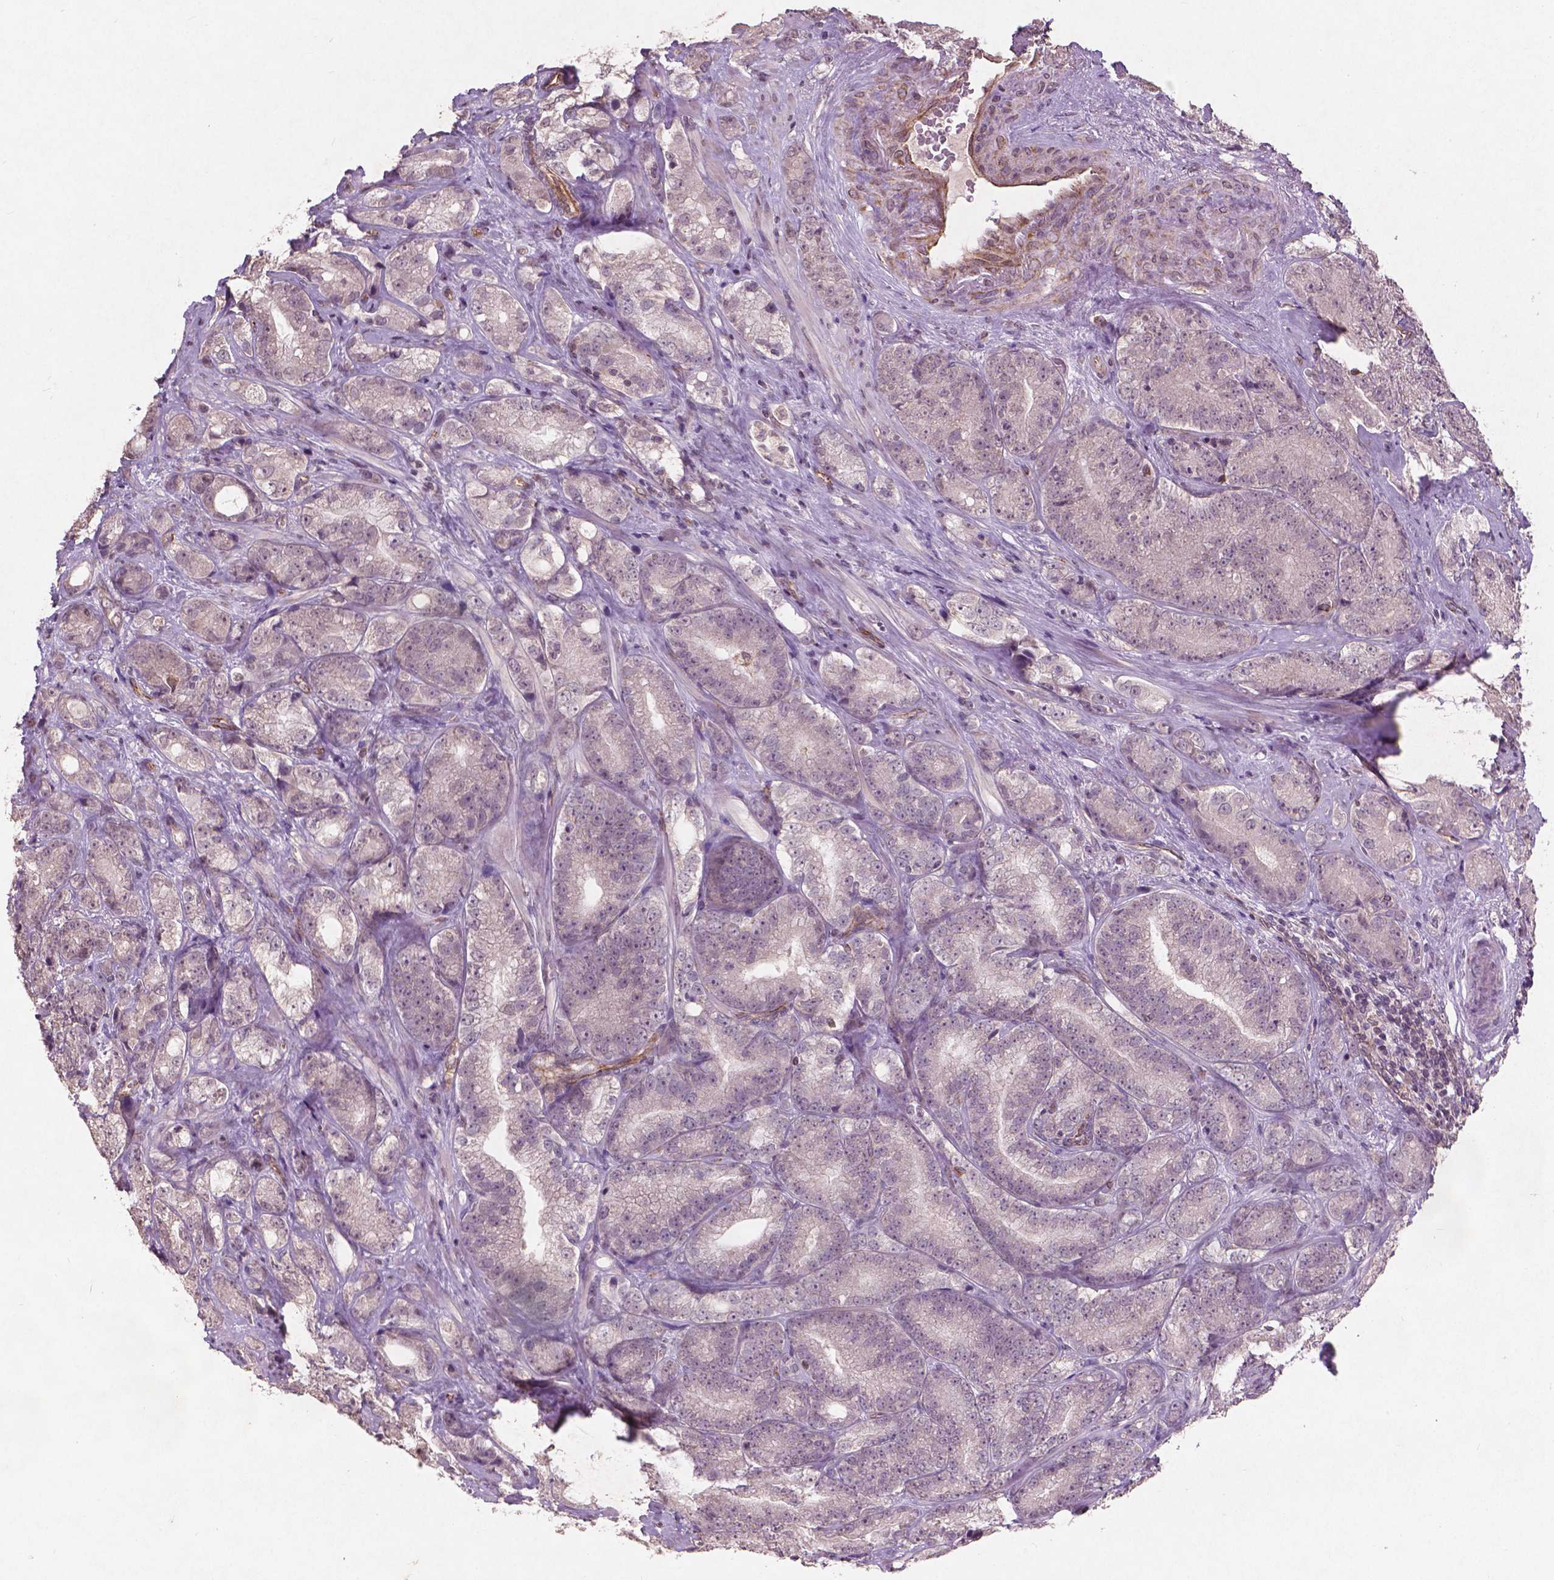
{"staining": {"intensity": "negative", "quantity": "none", "location": "none"}, "tissue": "prostate cancer", "cell_type": "Tumor cells", "image_type": "cancer", "snomed": [{"axis": "morphology", "description": "Adenocarcinoma, NOS"}, {"axis": "topography", "description": "Prostate"}], "caption": "The histopathology image reveals no staining of tumor cells in prostate cancer. (DAB immunohistochemistry visualized using brightfield microscopy, high magnification).", "gene": "SMAD2", "patient": {"sex": "male", "age": 63}}